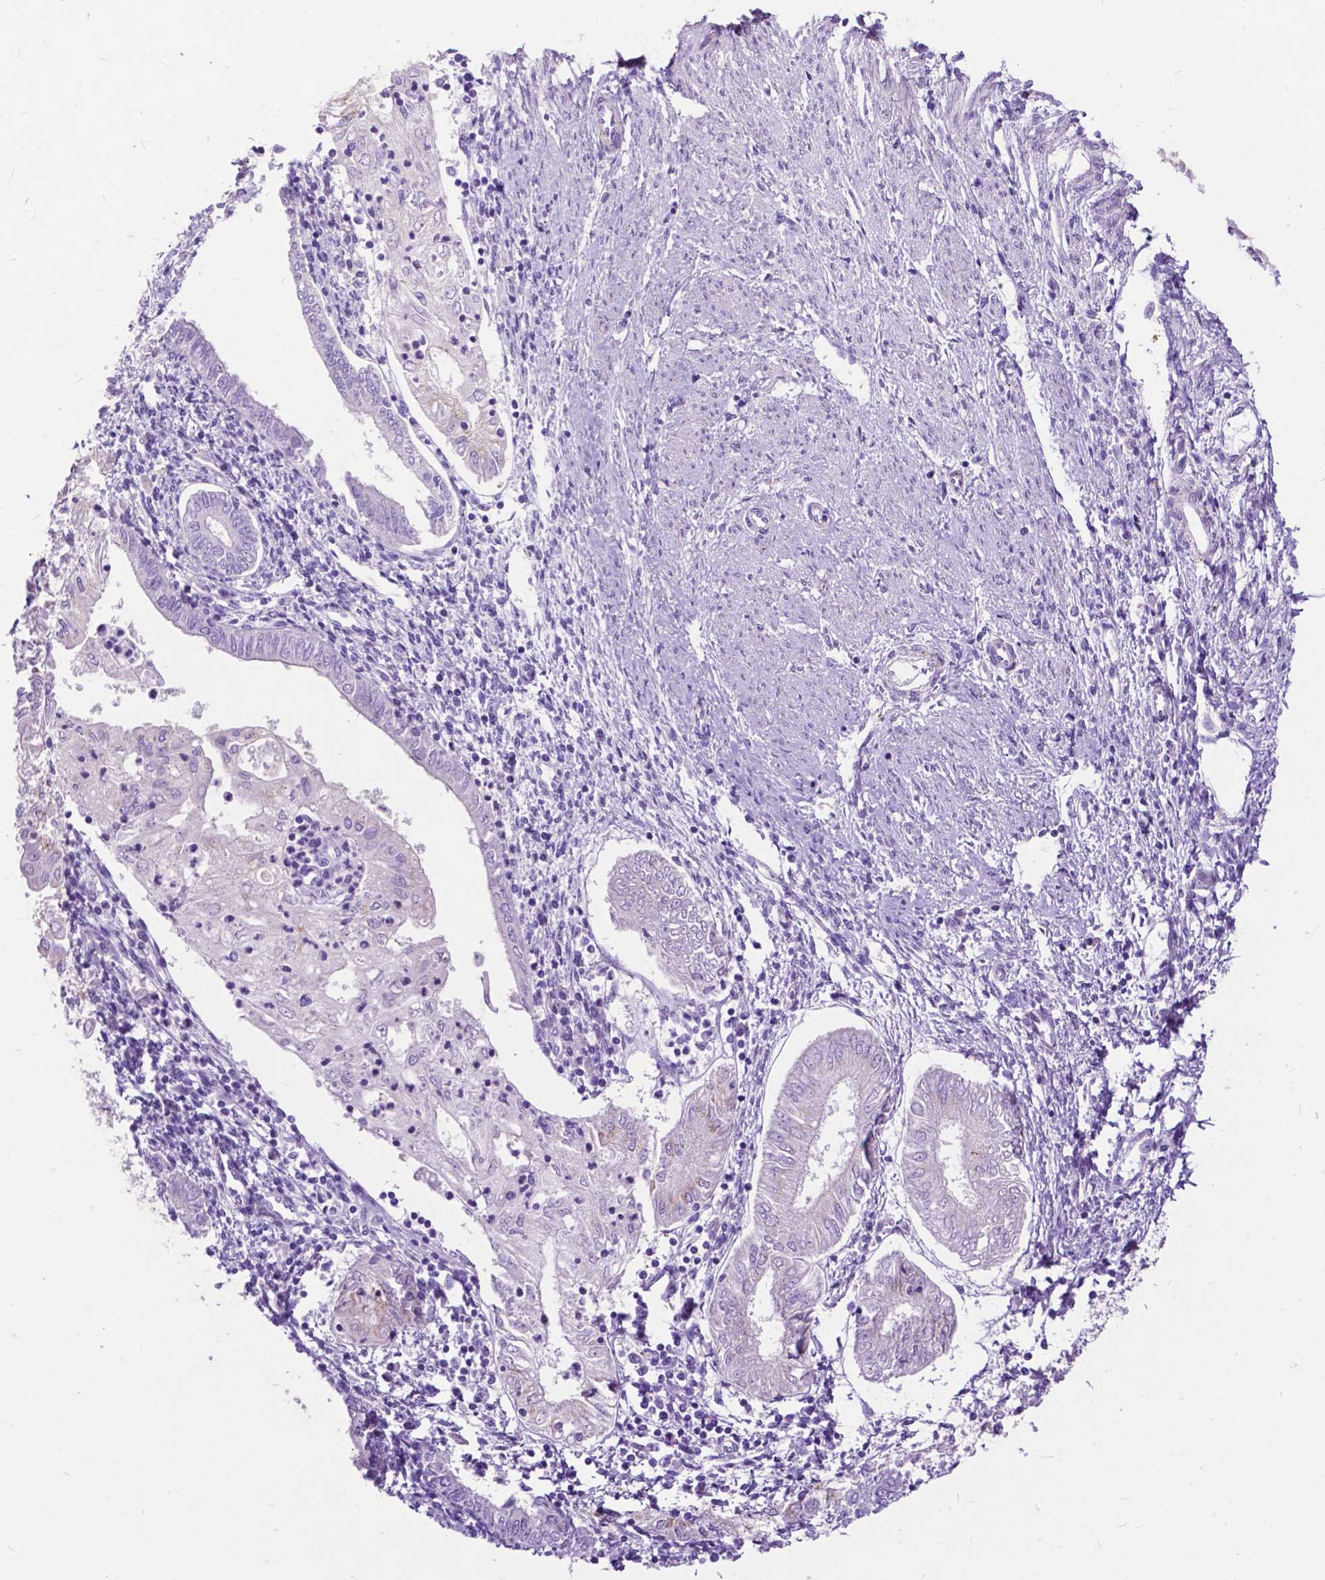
{"staining": {"intensity": "negative", "quantity": "none", "location": "none"}, "tissue": "endometrial cancer", "cell_type": "Tumor cells", "image_type": "cancer", "snomed": [{"axis": "morphology", "description": "Adenocarcinoma, NOS"}, {"axis": "topography", "description": "Endometrium"}], "caption": "Endometrial cancer stained for a protein using IHC shows no expression tumor cells.", "gene": "PCDHA12", "patient": {"sex": "female", "age": 68}}